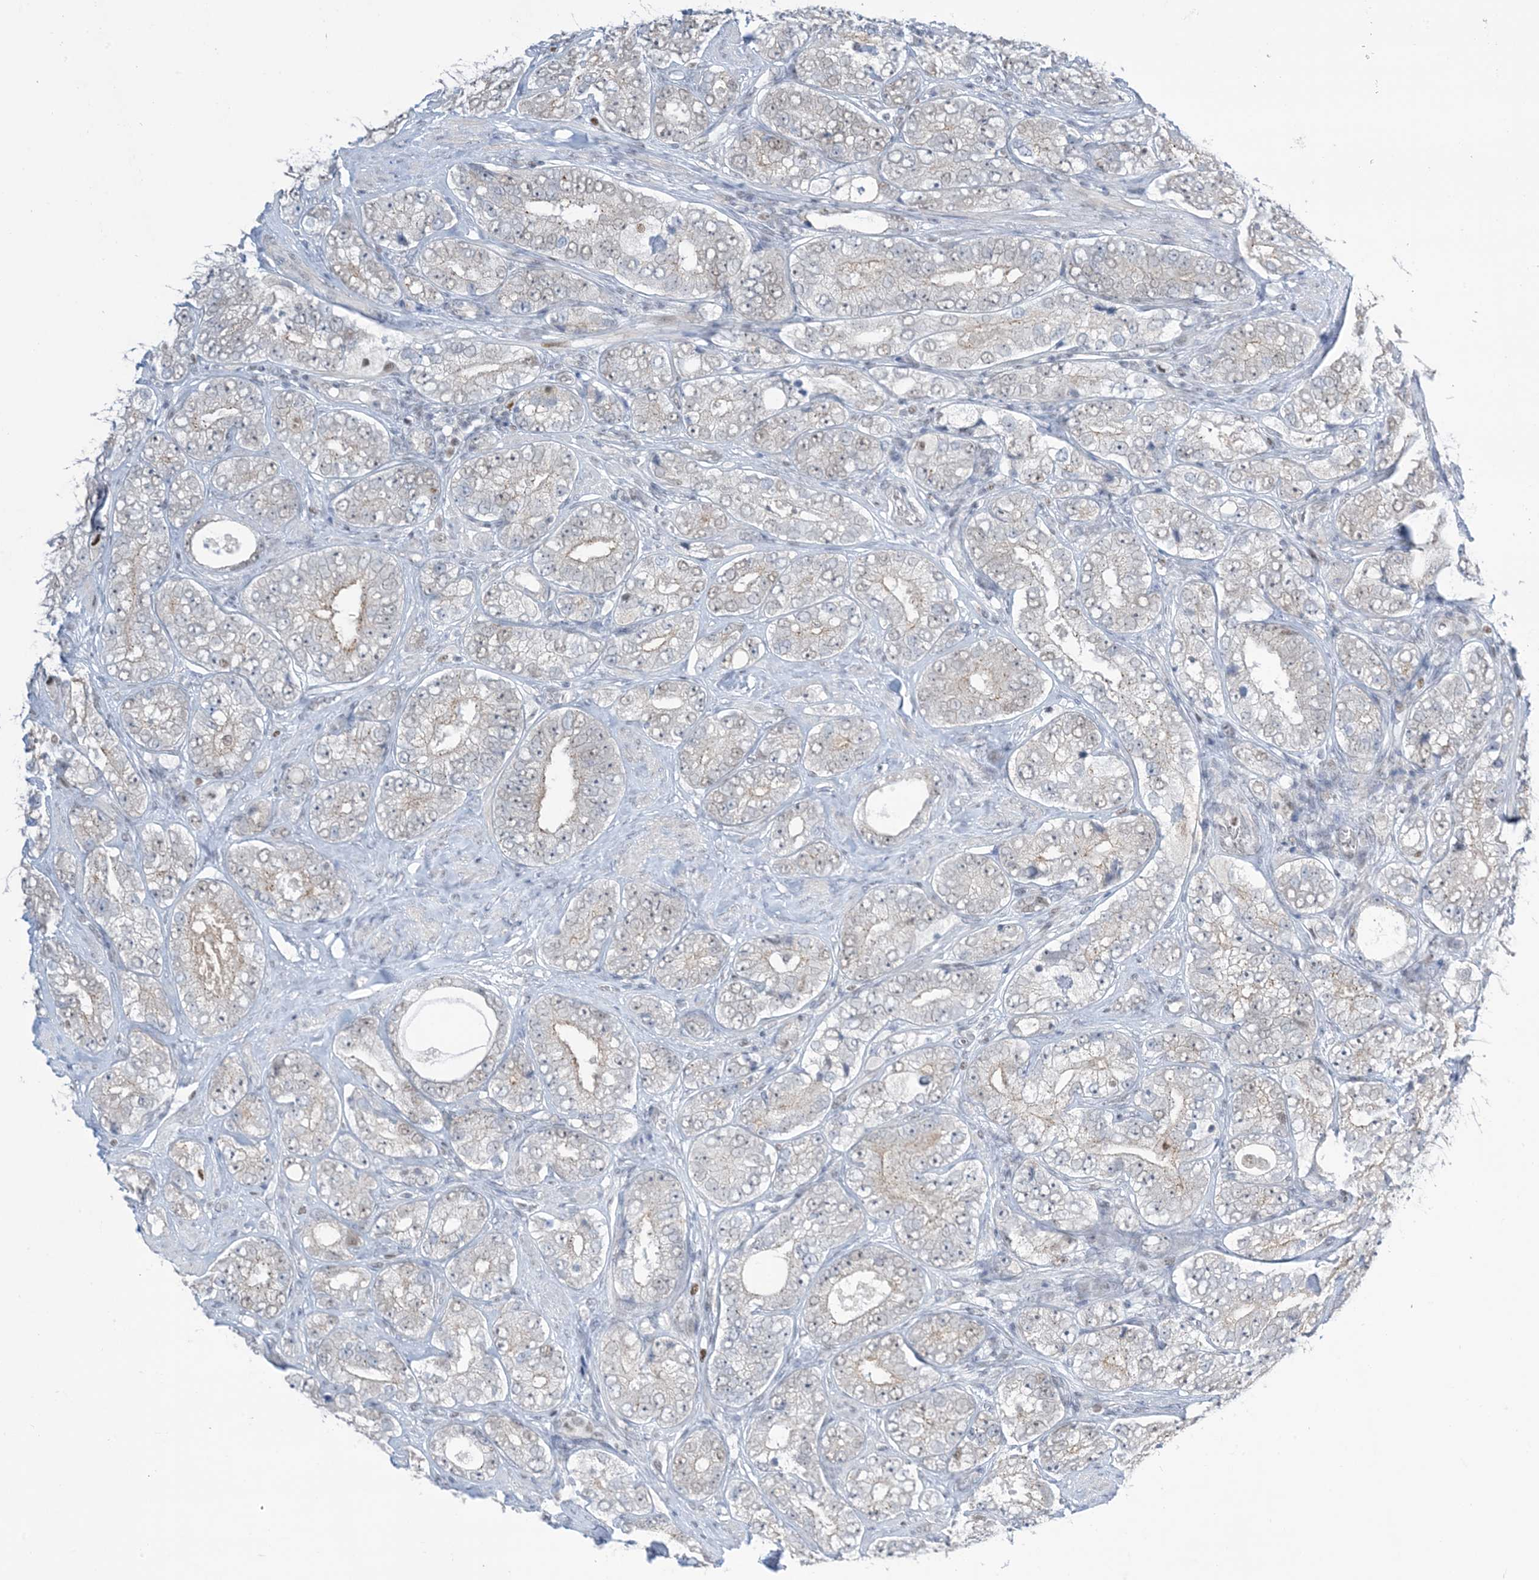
{"staining": {"intensity": "negative", "quantity": "none", "location": "none"}, "tissue": "prostate cancer", "cell_type": "Tumor cells", "image_type": "cancer", "snomed": [{"axis": "morphology", "description": "Adenocarcinoma, High grade"}, {"axis": "topography", "description": "Prostate"}], "caption": "Immunohistochemistry (IHC) of human adenocarcinoma (high-grade) (prostate) demonstrates no positivity in tumor cells.", "gene": "TFPT", "patient": {"sex": "male", "age": 56}}